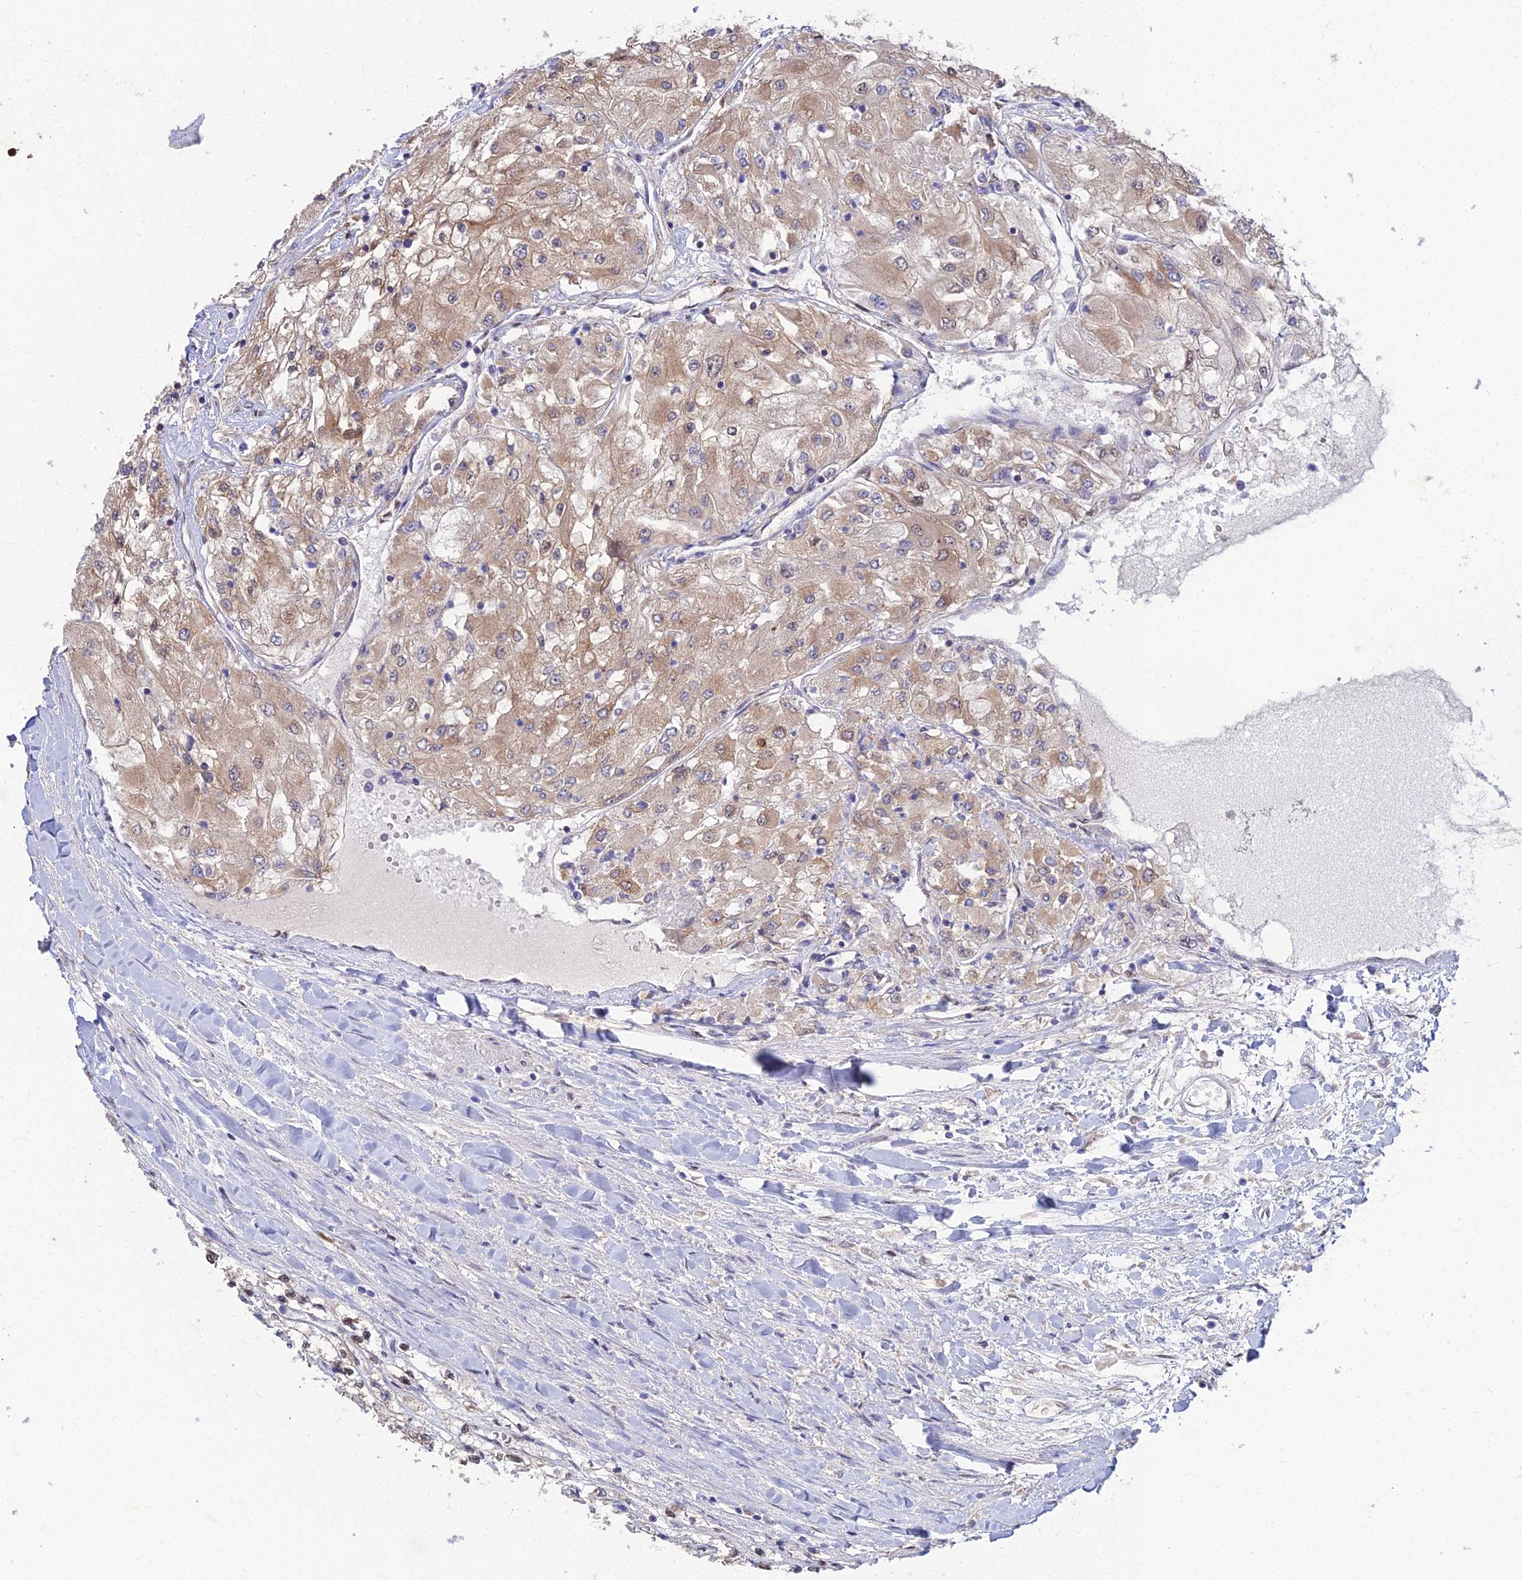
{"staining": {"intensity": "weak", "quantity": ">75%", "location": "cytoplasmic/membranous"}, "tissue": "renal cancer", "cell_type": "Tumor cells", "image_type": "cancer", "snomed": [{"axis": "morphology", "description": "Adenocarcinoma, NOS"}, {"axis": "topography", "description": "Kidney"}], "caption": "Human renal cancer (adenocarcinoma) stained with a protein marker exhibits weak staining in tumor cells.", "gene": "DNPEP", "patient": {"sex": "male", "age": 80}}